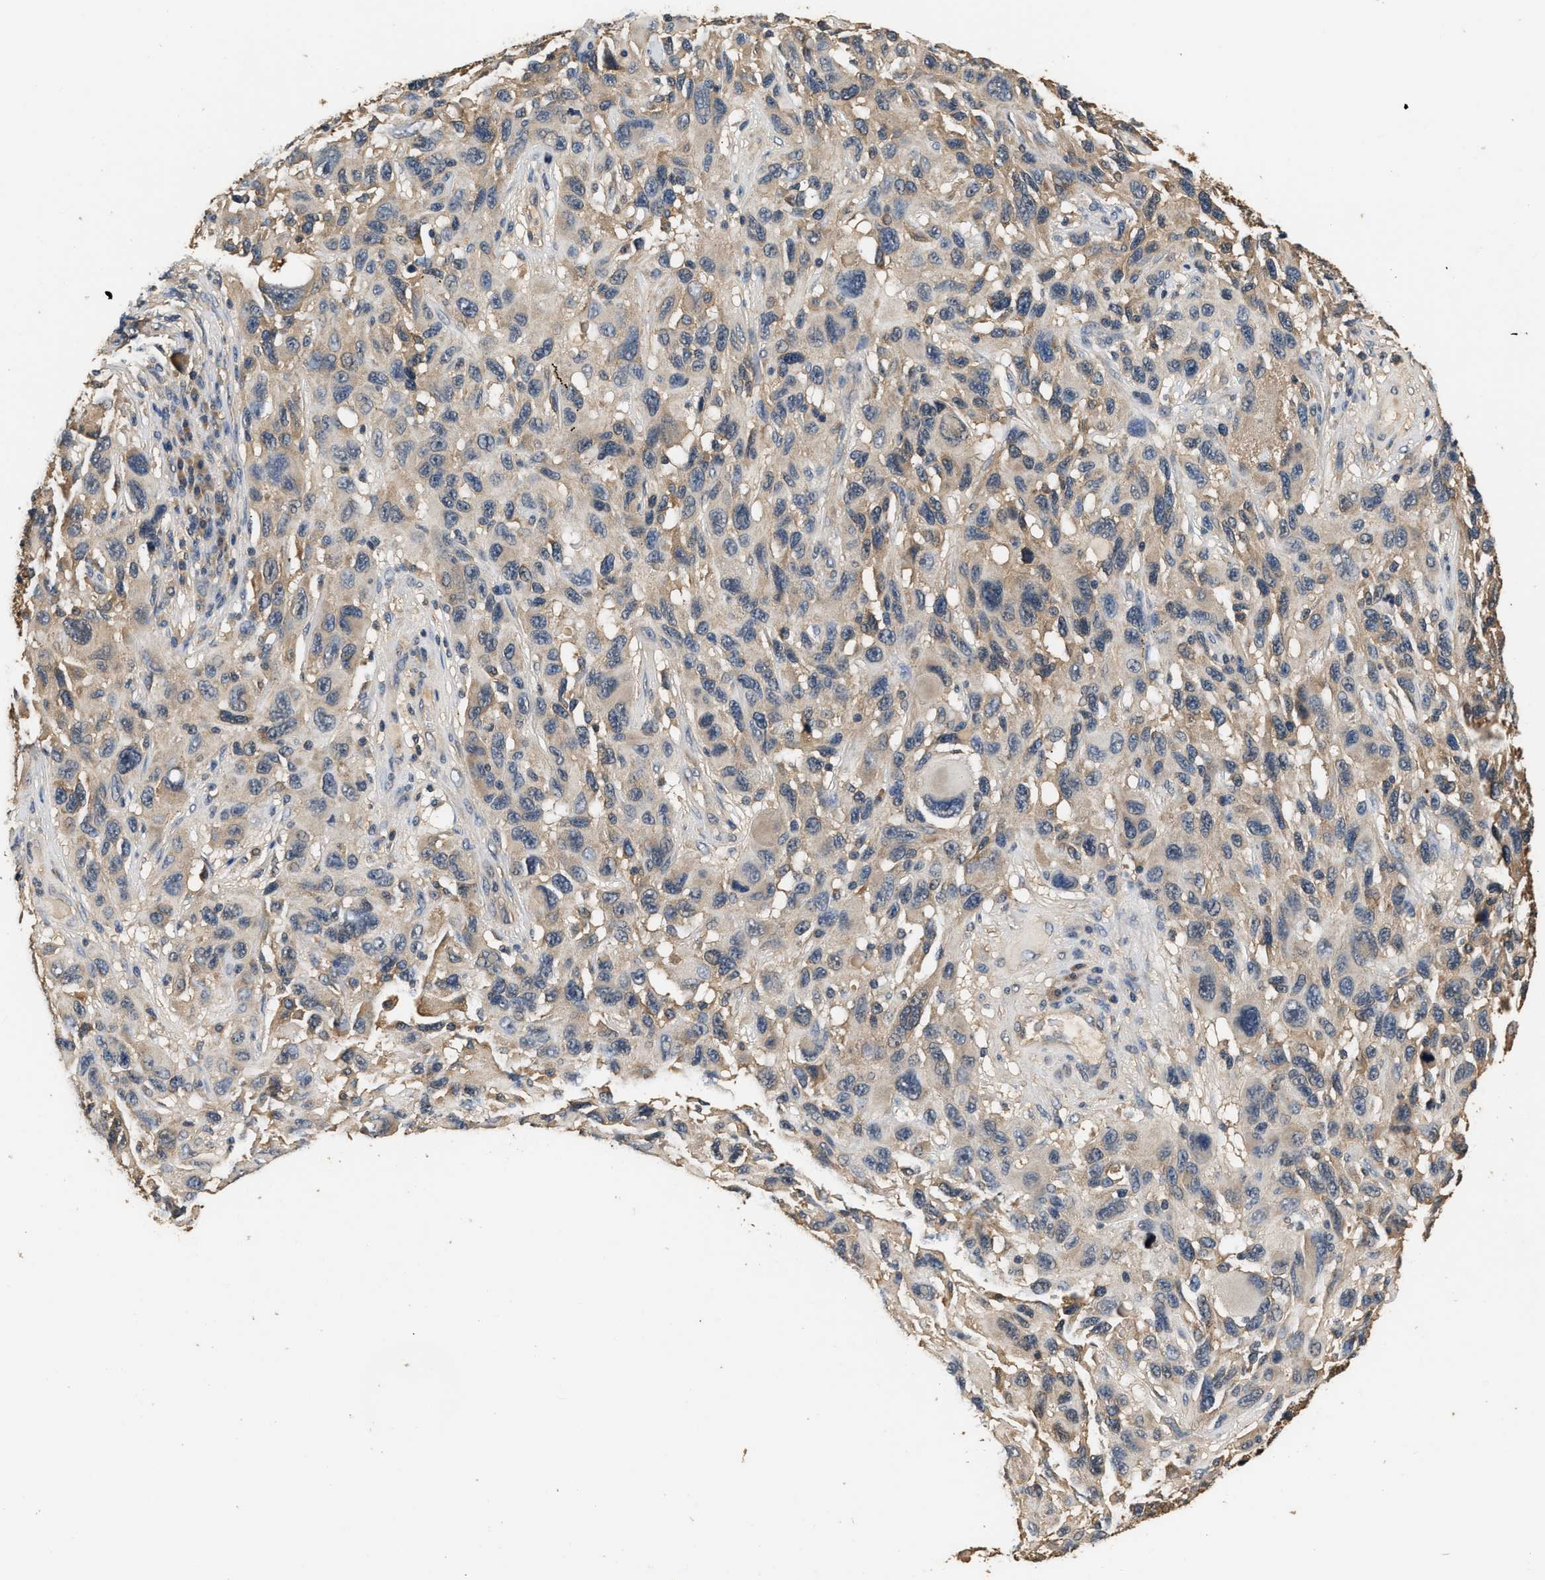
{"staining": {"intensity": "weak", "quantity": "<25%", "location": "cytoplasmic/membranous"}, "tissue": "melanoma", "cell_type": "Tumor cells", "image_type": "cancer", "snomed": [{"axis": "morphology", "description": "Malignant melanoma, NOS"}, {"axis": "topography", "description": "Skin"}], "caption": "The immunohistochemistry (IHC) photomicrograph has no significant expression in tumor cells of malignant melanoma tissue.", "gene": "GPI", "patient": {"sex": "male", "age": 53}}